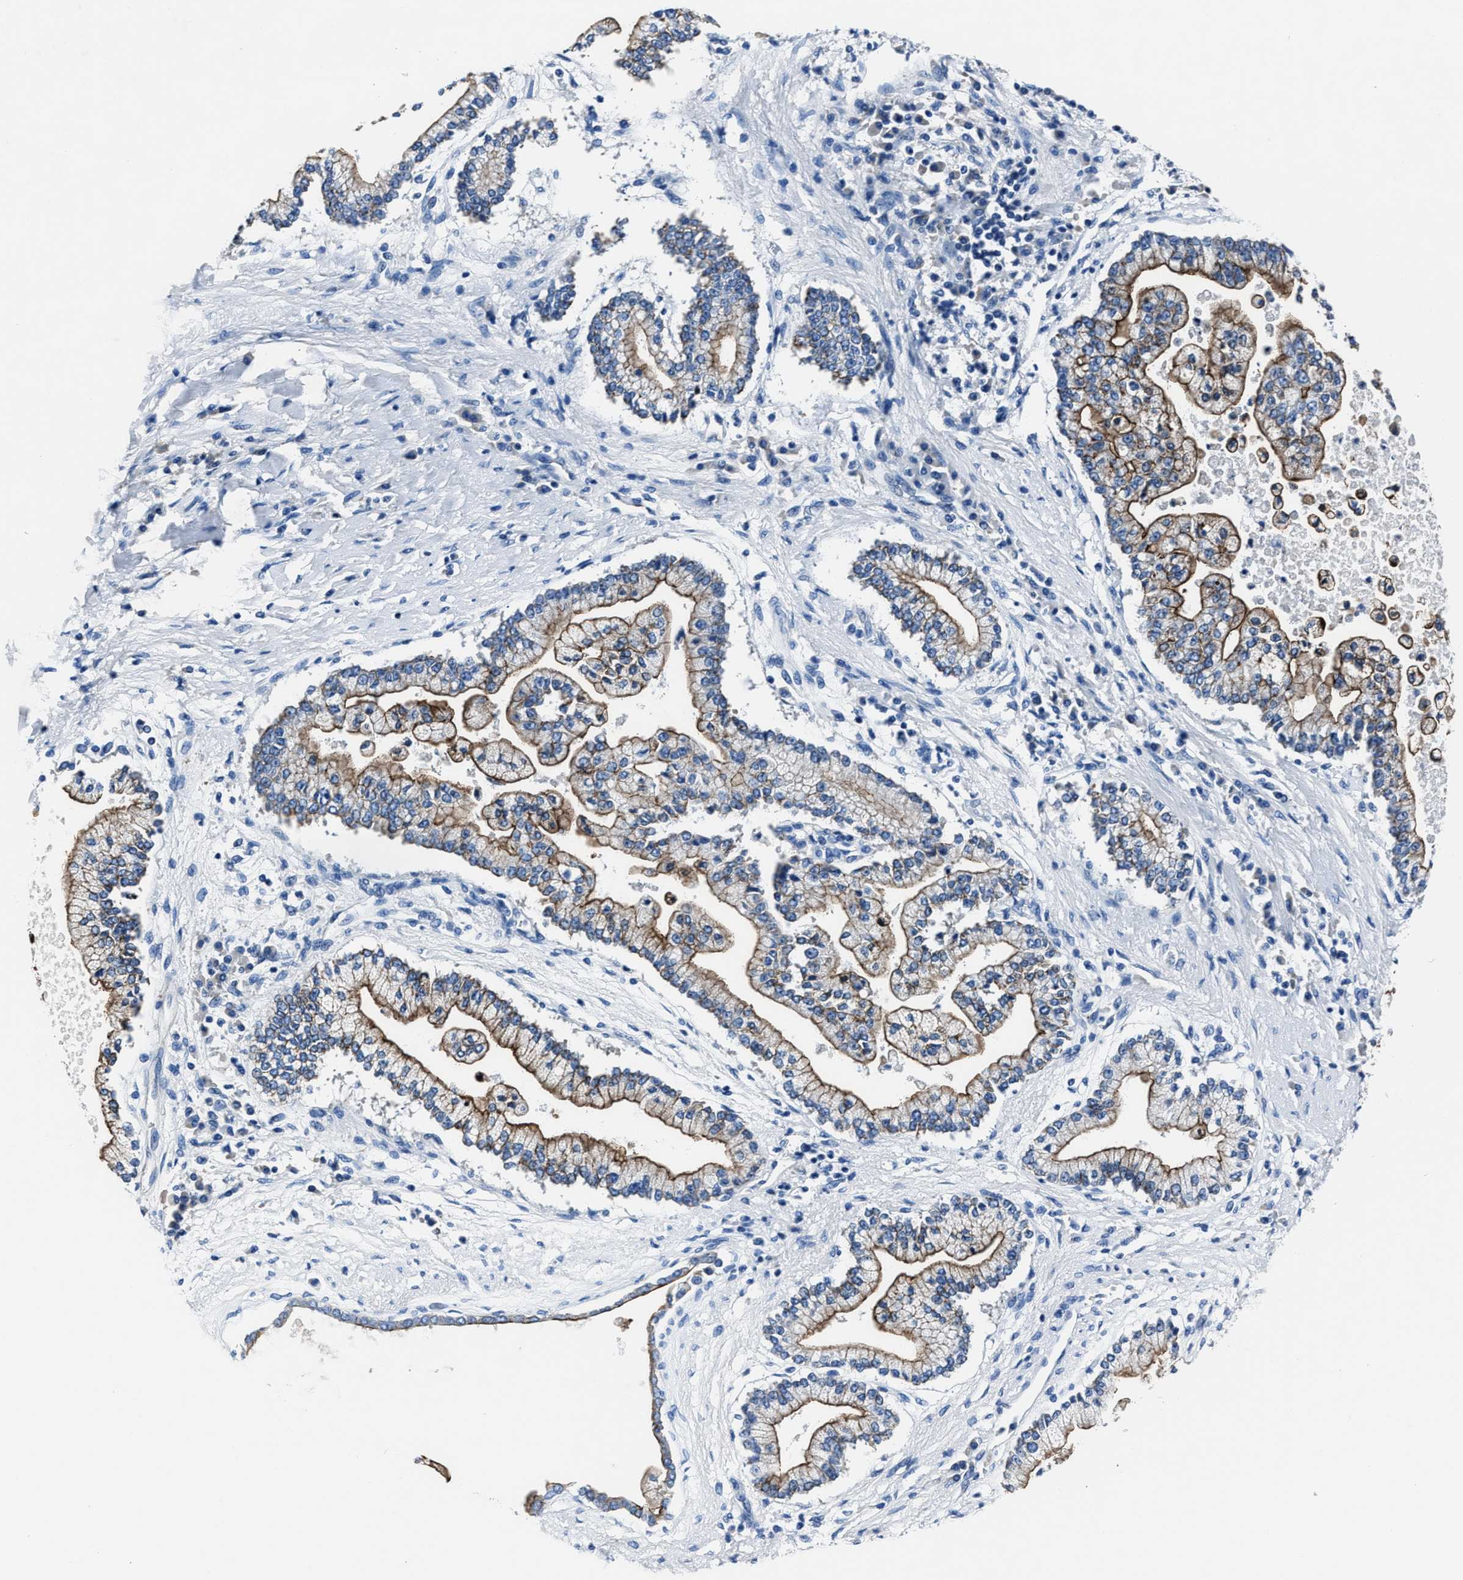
{"staining": {"intensity": "strong", "quantity": ">75%", "location": "cytoplasmic/membranous"}, "tissue": "liver cancer", "cell_type": "Tumor cells", "image_type": "cancer", "snomed": [{"axis": "morphology", "description": "Cholangiocarcinoma"}, {"axis": "topography", "description": "Liver"}], "caption": "Approximately >75% of tumor cells in liver cholangiocarcinoma display strong cytoplasmic/membranous protein positivity as visualized by brown immunohistochemical staining.", "gene": "LMO7", "patient": {"sex": "male", "age": 50}}